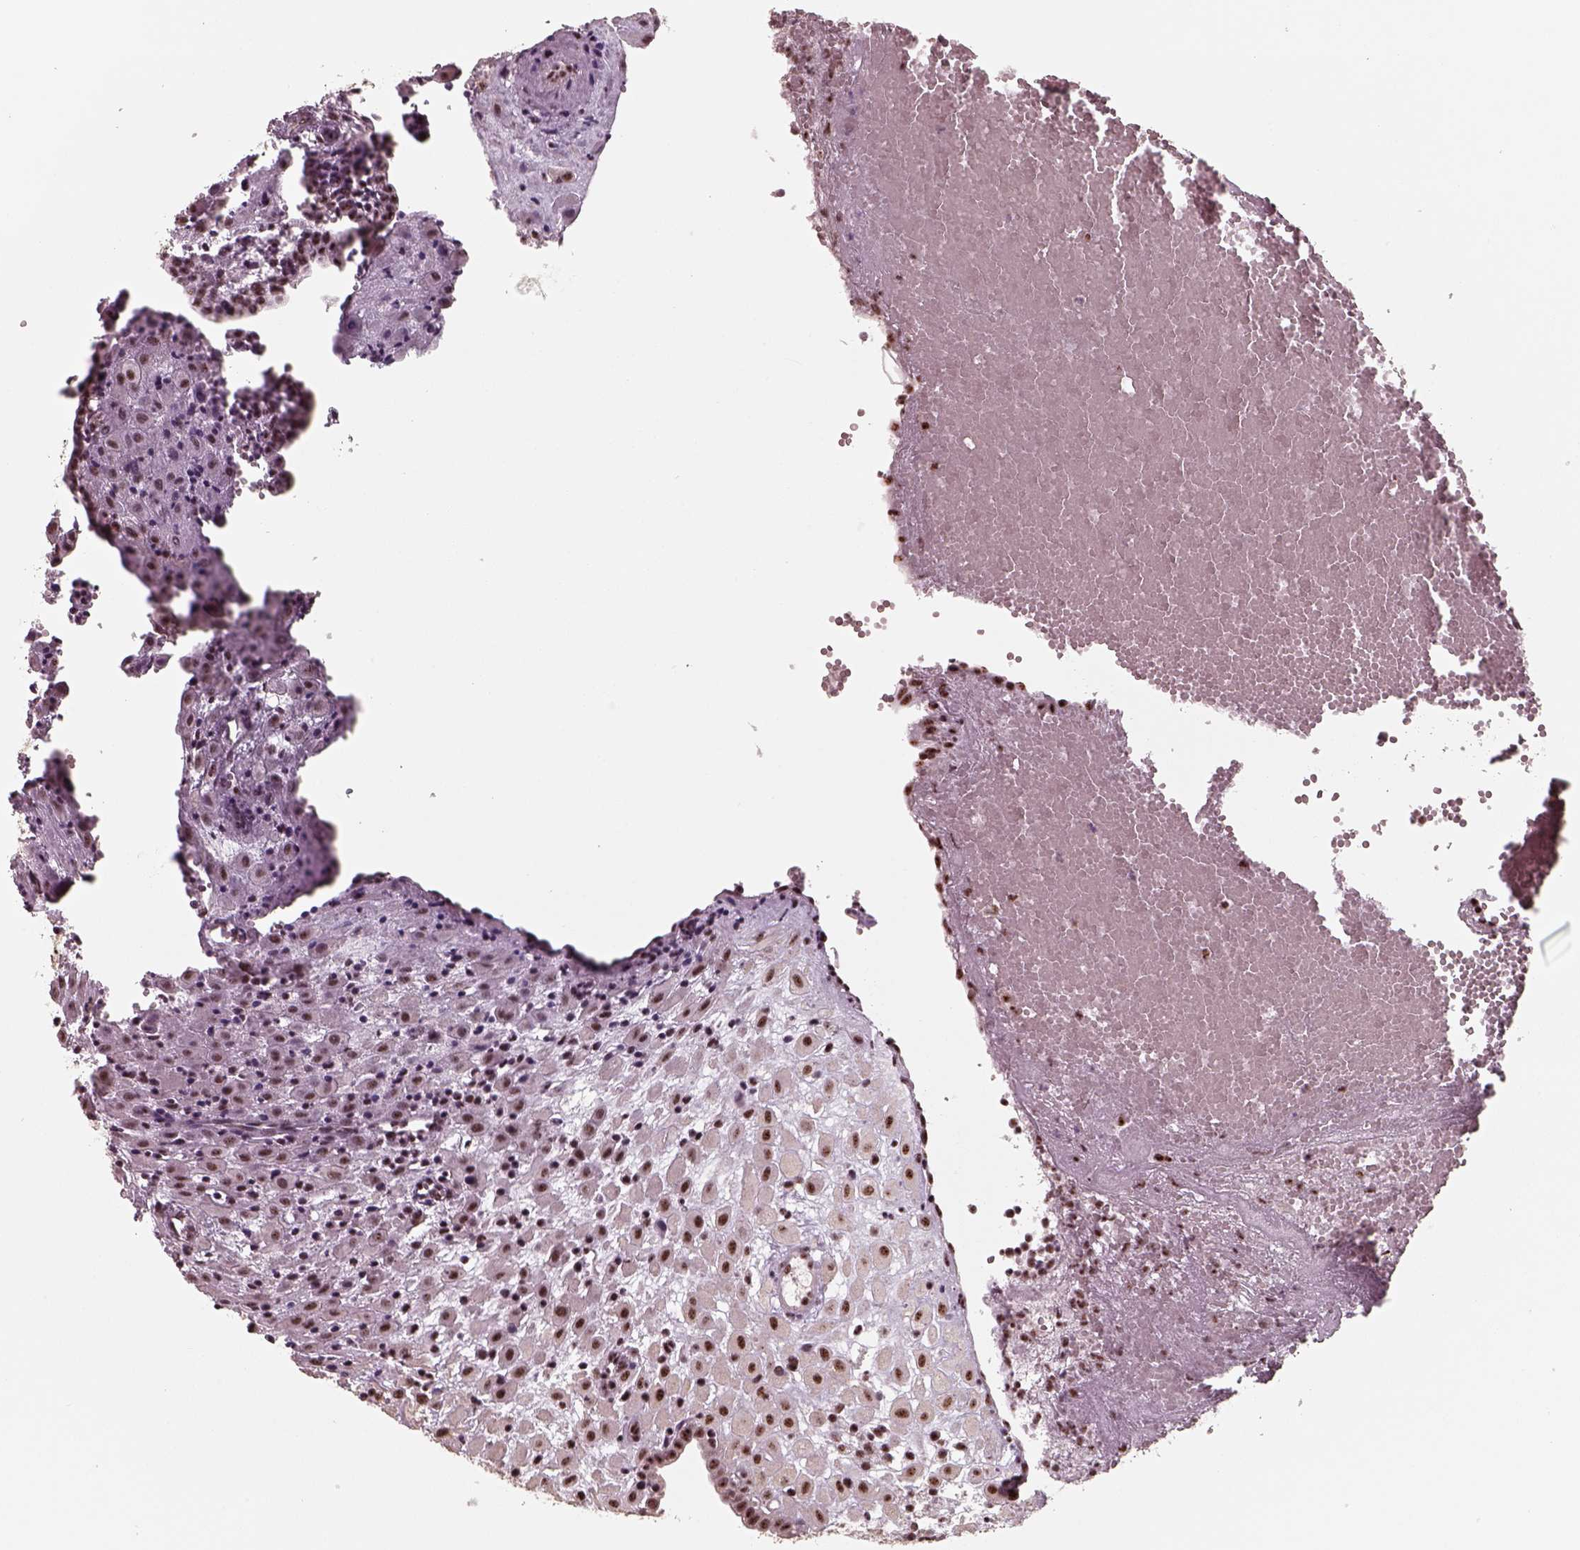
{"staining": {"intensity": "strong", "quantity": ">75%", "location": "nuclear"}, "tissue": "placenta", "cell_type": "Decidual cells", "image_type": "normal", "snomed": [{"axis": "morphology", "description": "Normal tissue, NOS"}, {"axis": "topography", "description": "Placenta"}], "caption": "The photomicrograph shows staining of normal placenta, revealing strong nuclear protein expression (brown color) within decidual cells. (IHC, brightfield microscopy, high magnification).", "gene": "ATXN7L3", "patient": {"sex": "female", "age": 24}}